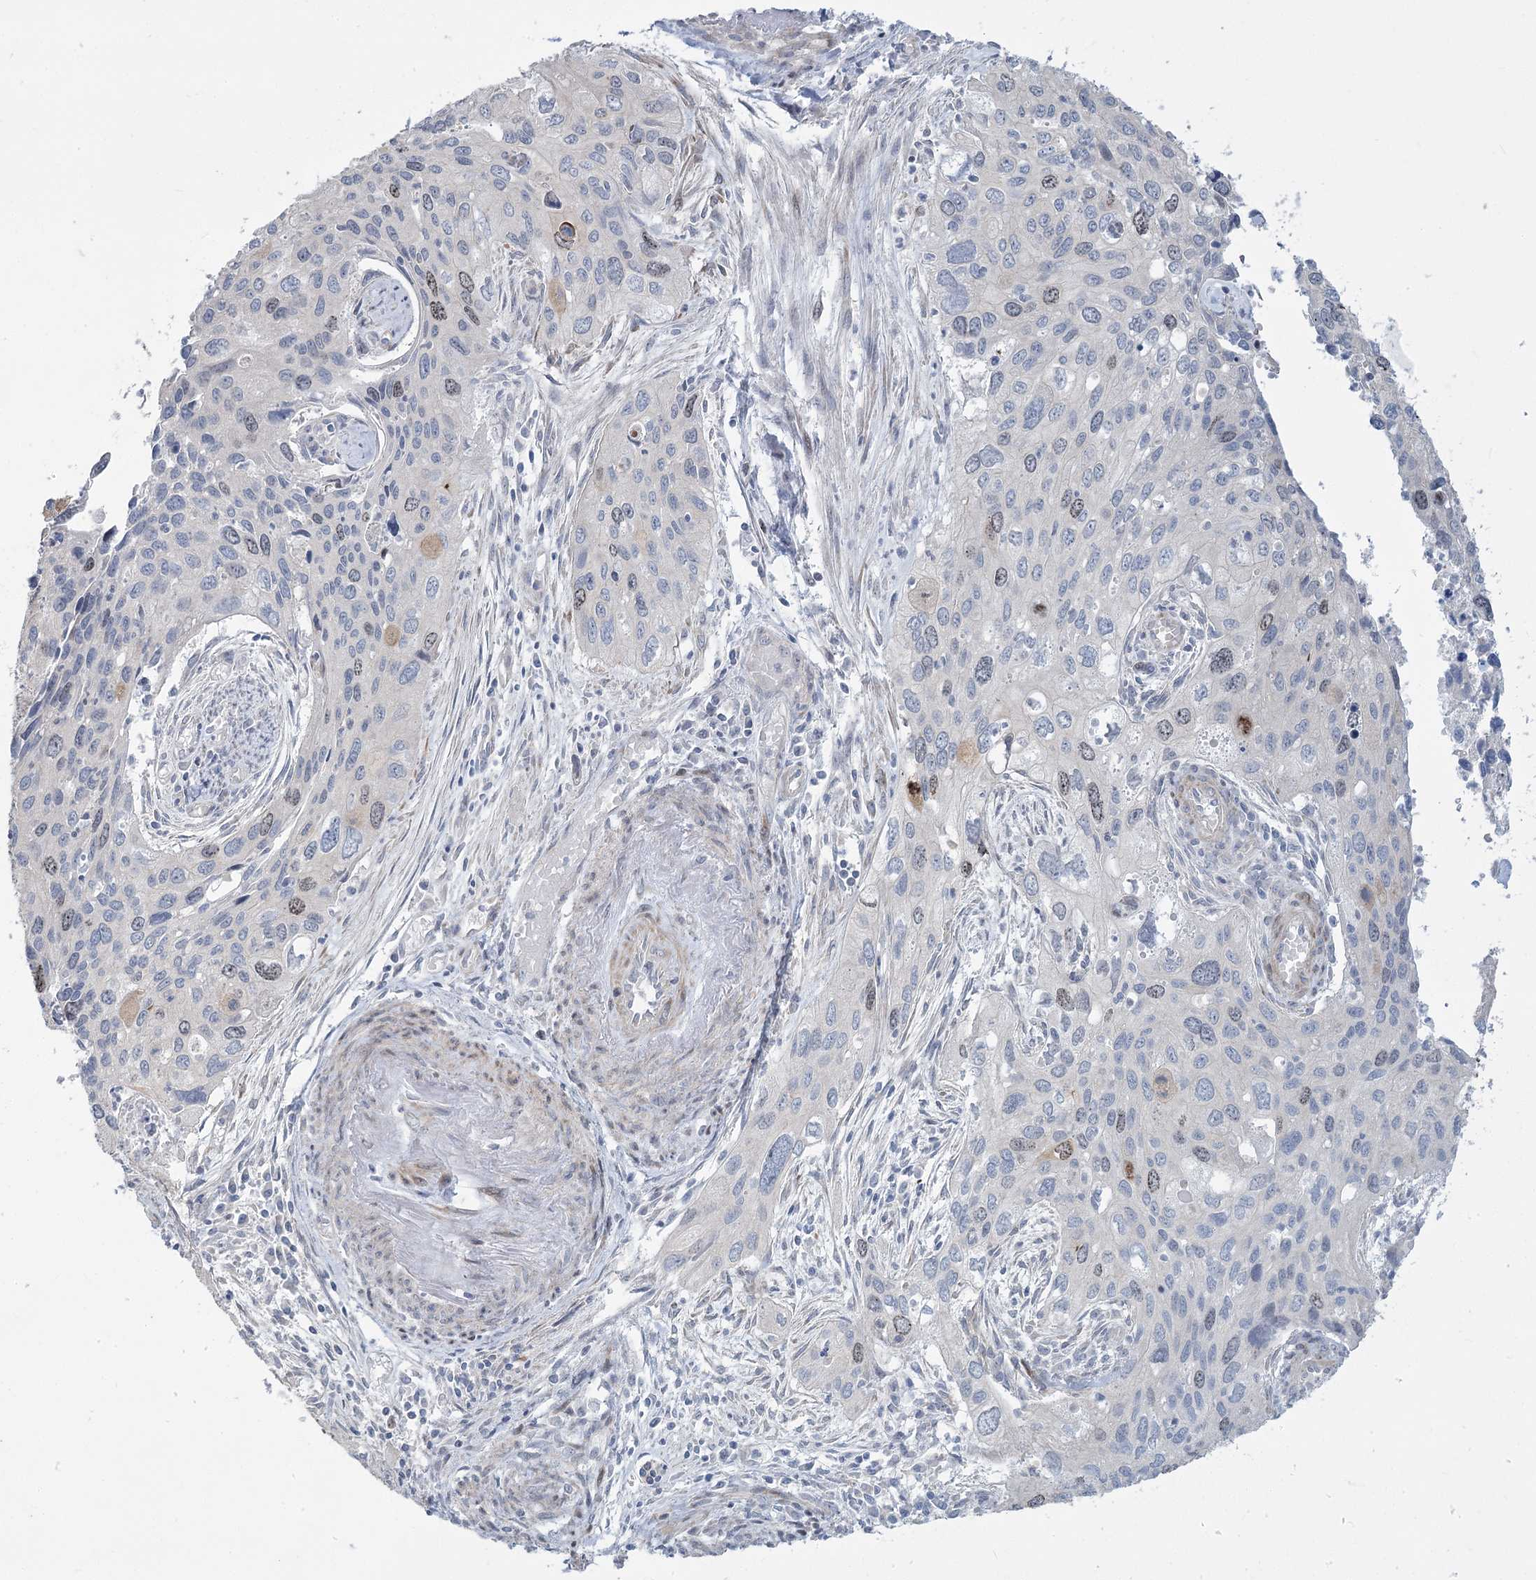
{"staining": {"intensity": "weak", "quantity": "<25%", "location": "nuclear"}, "tissue": "cervical cancer", "cell_type": "Tumor cells", "image_type": "cancer", "snomed": [{"axis": "morphology", "description": "Squamous cell carcinoma, NOS"}, {"axis": "topography", "description": "Cervix"}], "caption": "Immunohistochemistry image of human cervical cancer (squamous cell carcinoma) stained for a protein (brown), which demonstrates no staining in tumor cells. (Brightfield microscopy of DAB (3,3'-diaminobenzidine) immunohistochemistry at high magnification).", "gene": "ABITRAM", "patient": {"sex": "female", "age": 55}}